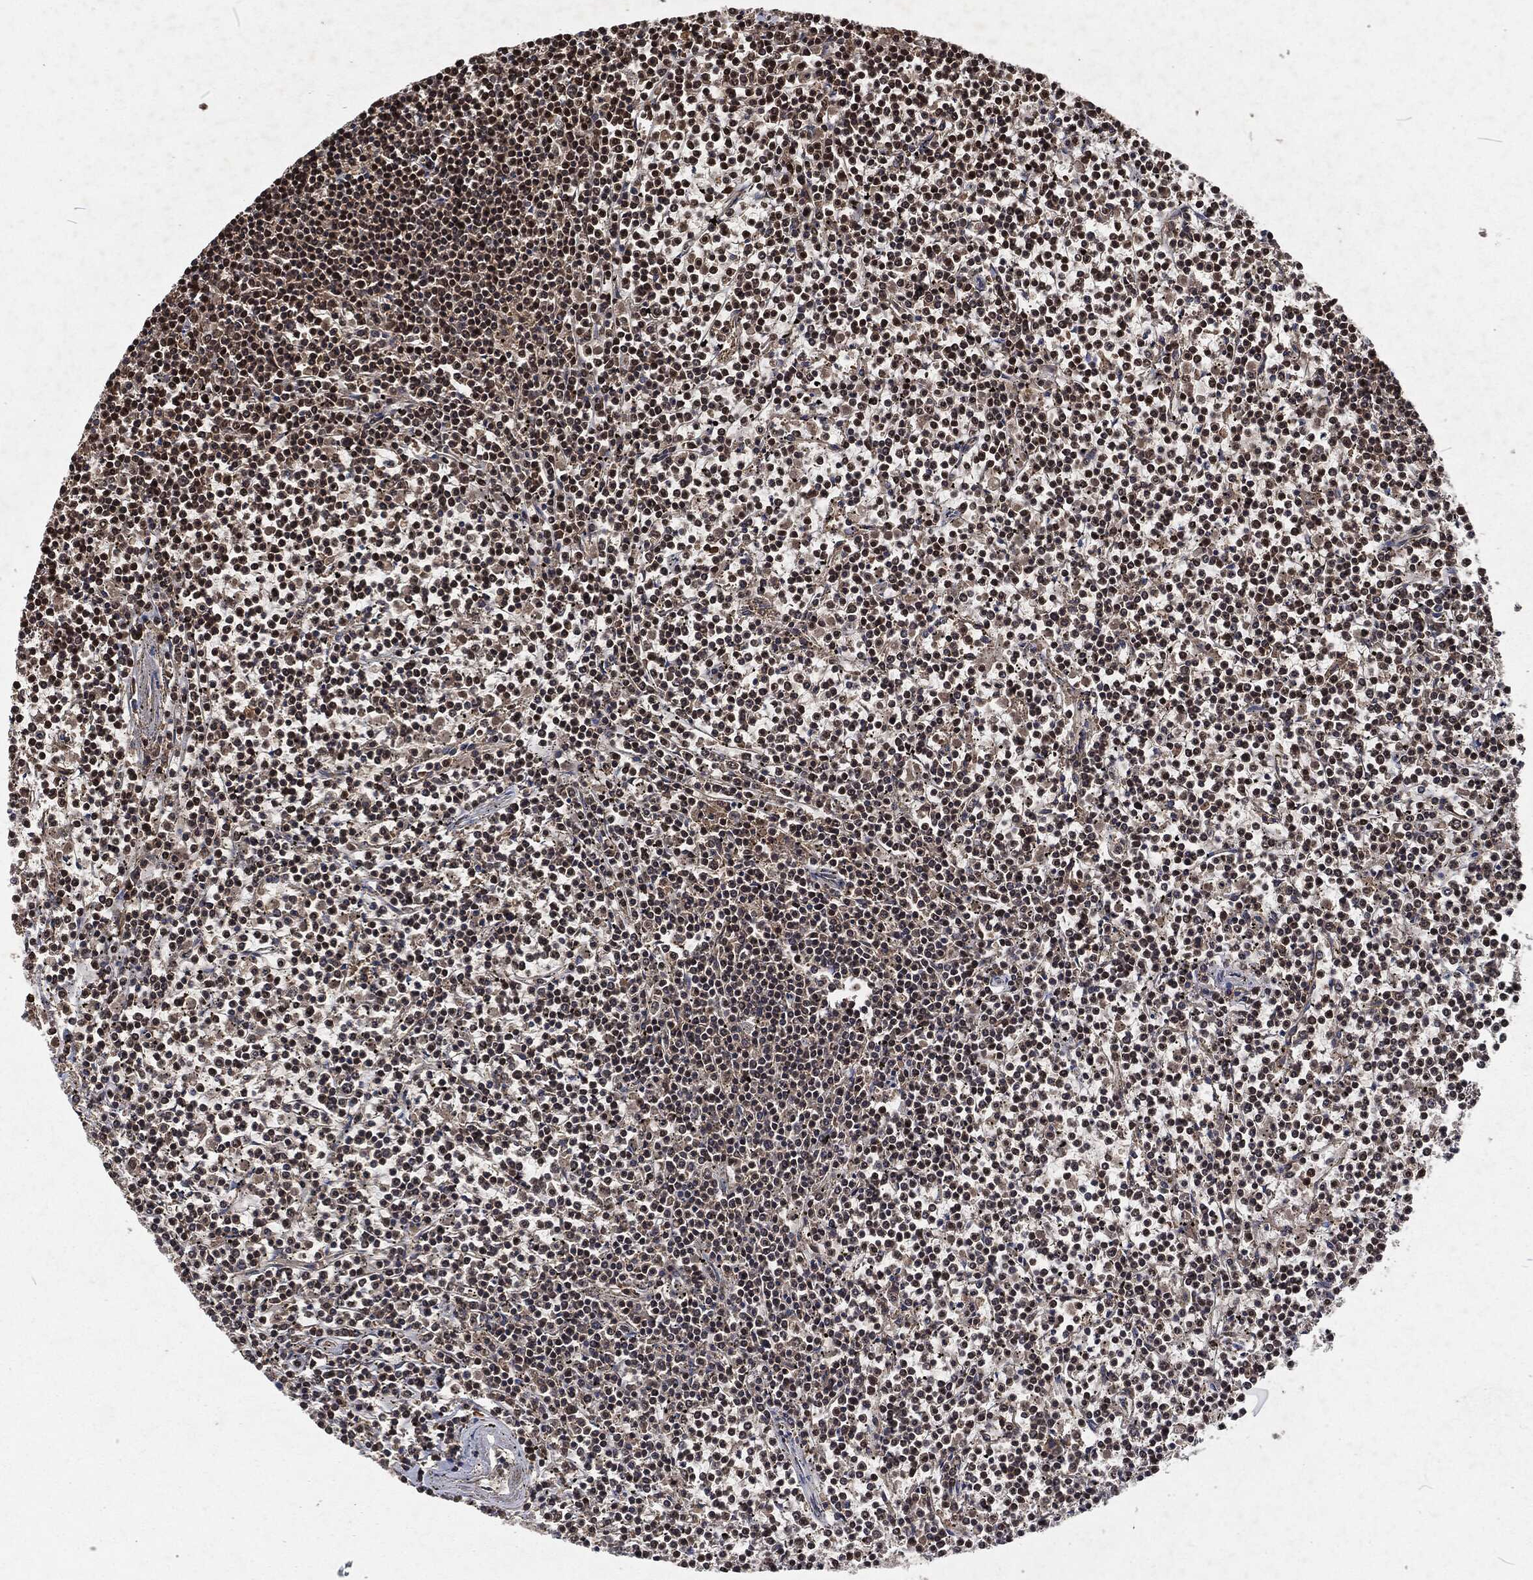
{"staining": {"intensity": "strong", "quantity": "25%-75%", "location": "nuclear"}, "tissue": "lymphoma", "cell_type": "Tumor cells", "image_type": "cancer", "snomed": [{"axis": "morphology", "description": "Malignant lymphoma, non-Hodgkin's type, Low grade"}, {"axis": "topography", "description": "Spleen"}], "caption": "Protein positivity by immunohistochemistry displays strong nuclear staining in about 25%-75% of tumor cells in low-grade malignant lymphoma, non-Hodgkin's type.", "gene": "SNAI1", "patient": {"sex": "female", "age": 19}}